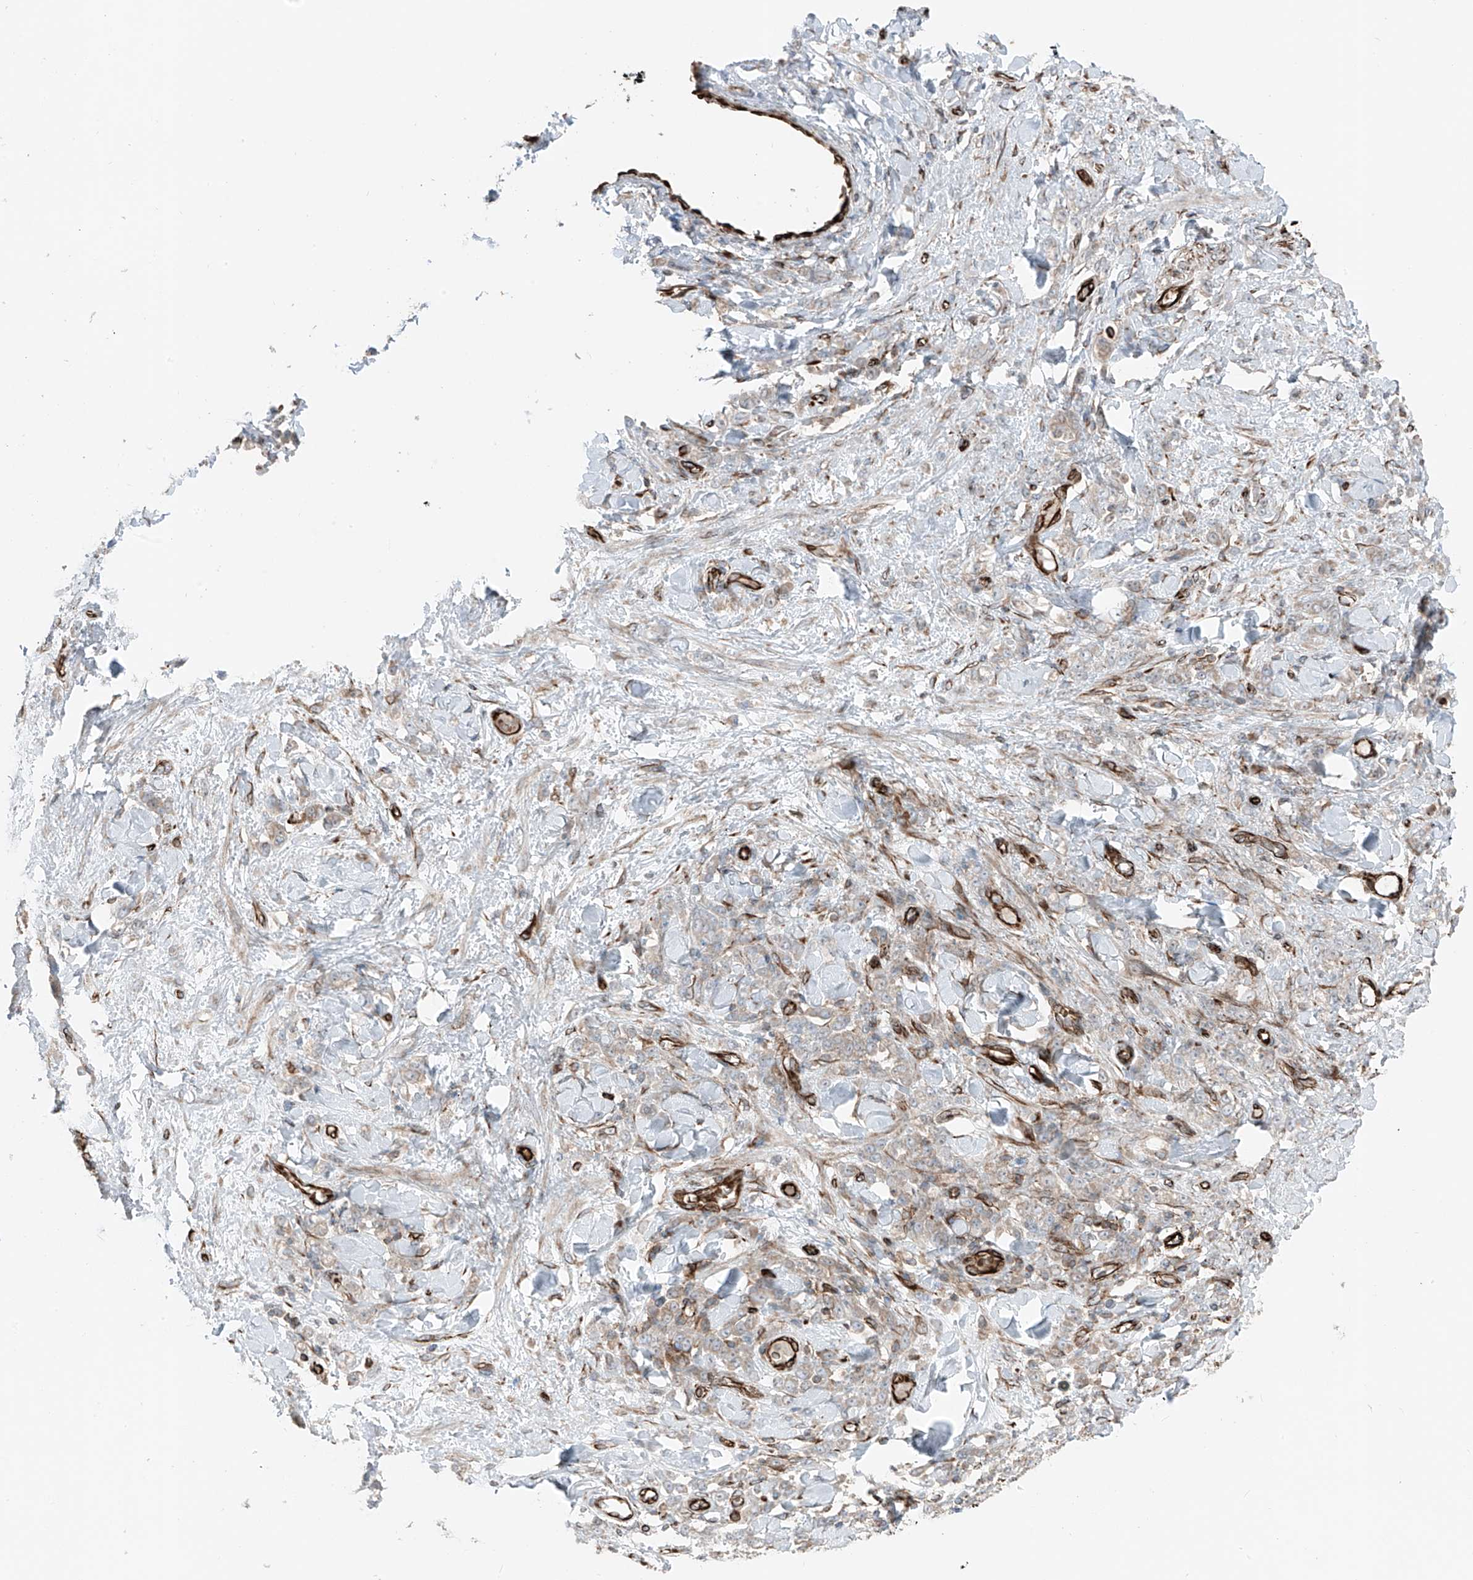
{"staining": {"intensity": "negative", "quantity": "none", "location": "none"}, "tissue": "stomach cancer", "cell_type": "Tumor cells", "image_type": "cancer", "snomed": [{"axis": "morphology", "description": "Normal tissue, NOS"}, {"axis": "morphology", "description": "Adenocarcinoma, NOS"}, {"axis": "topography", "description": "Stomach"}], "caption": "A high-resolution photomicrograph shows IHC staining of stomach adenocarcinoma, which demonstrates no significant expression in tumor cells.", "gene": "ERLEC1", "patient": {"sex": "male", "age": 82}}